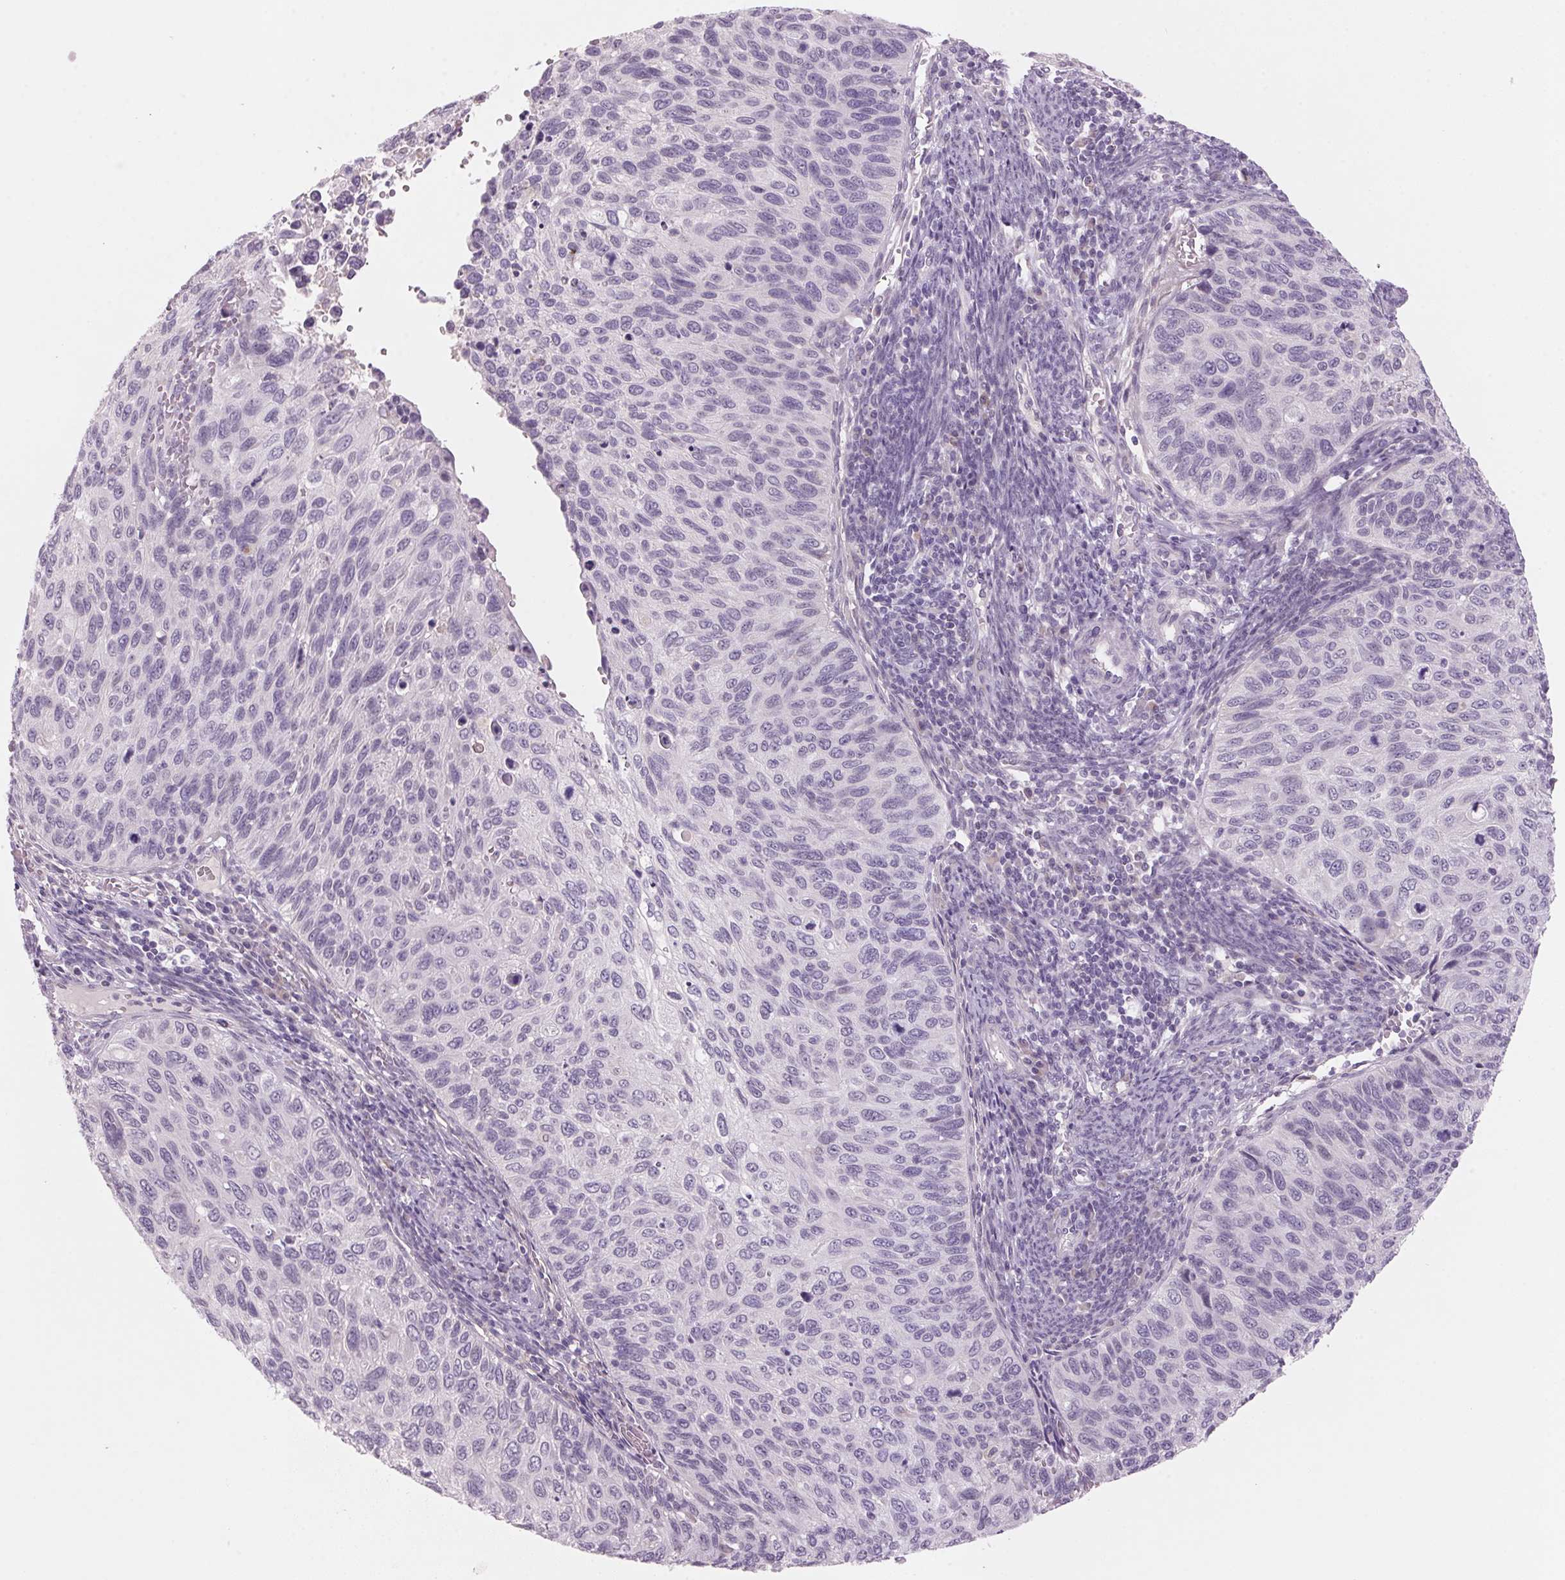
{"staining": {"intensity": "negative", "quantity": "none", "location": "none"}, "tissue": "cervical cancer", "cell_type": "Tumor cells", "image_type": "cancer", "snomed": [{"axis": "morphology", "description": "Squamous cell carcinoma, NOS"}, {"axis": "topography", "description": "Cervix"}], "caption": "A high-resolution image shows immunohistochemistry (IHC) staining of squamous cell carcinoma (cervical), which shows no significant staining in tumor cells.", "gene": "ADAM20", "patient": {"sex": "female", "age": 70}}